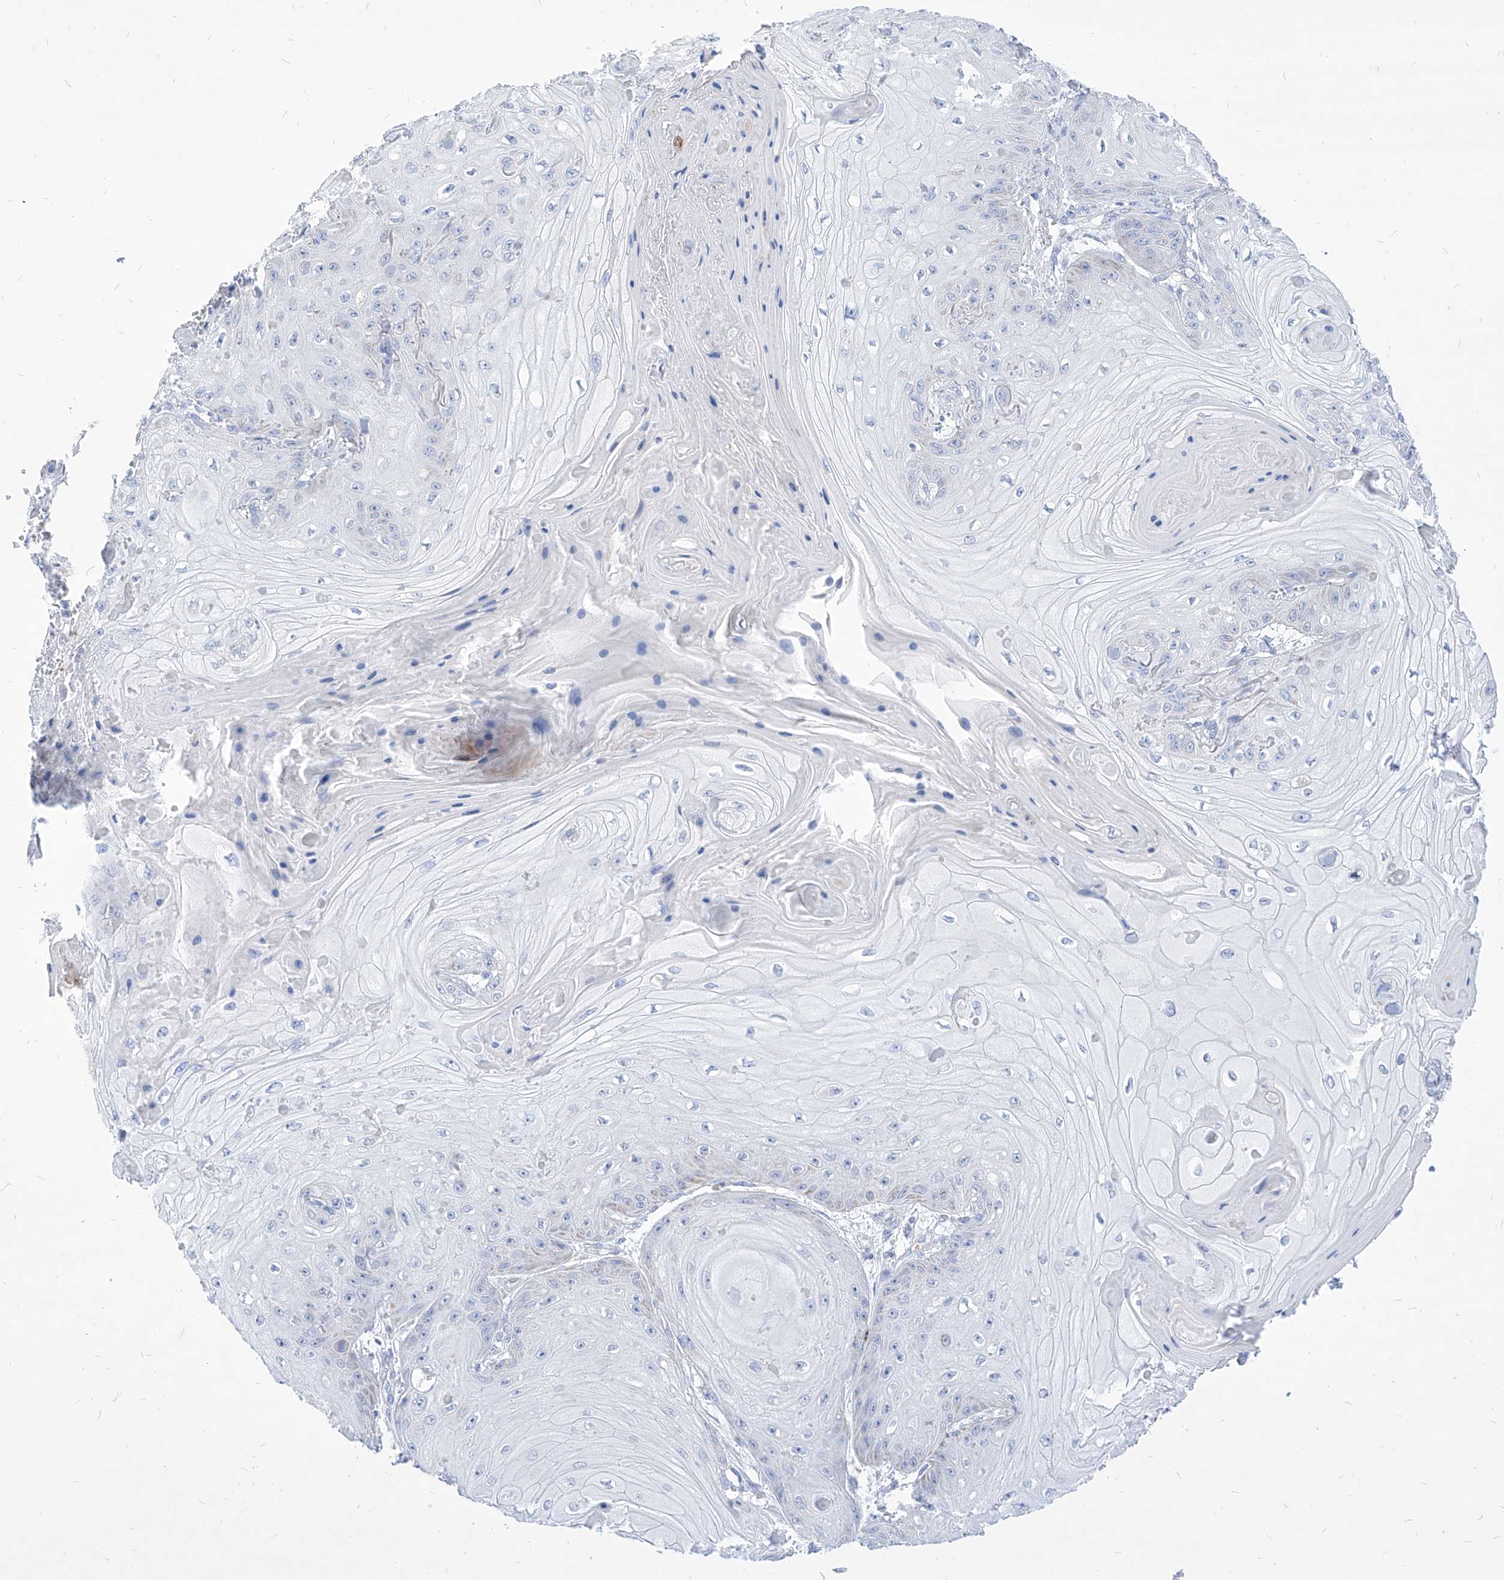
{"staining": {"intensity": "negative", "quantity": "none", "location": "none"}, "tissue": "skin cancer", "cell_type": "Tumor cells", "image_type": "cancer", "snomed": [{"axis": "morphology", "description": "Squamous cell carcinoma, NOS"}, {"axis": "topography", "description": "Skin"}], "caption": "IHC of squamous cell carcinoma (skin) shows no expression in tumor cells. (DAB IHC visualized using brightfield microscopy, high magnification).", "gene": "COQ3", "patient": {"sex": "male", "age": 74}}